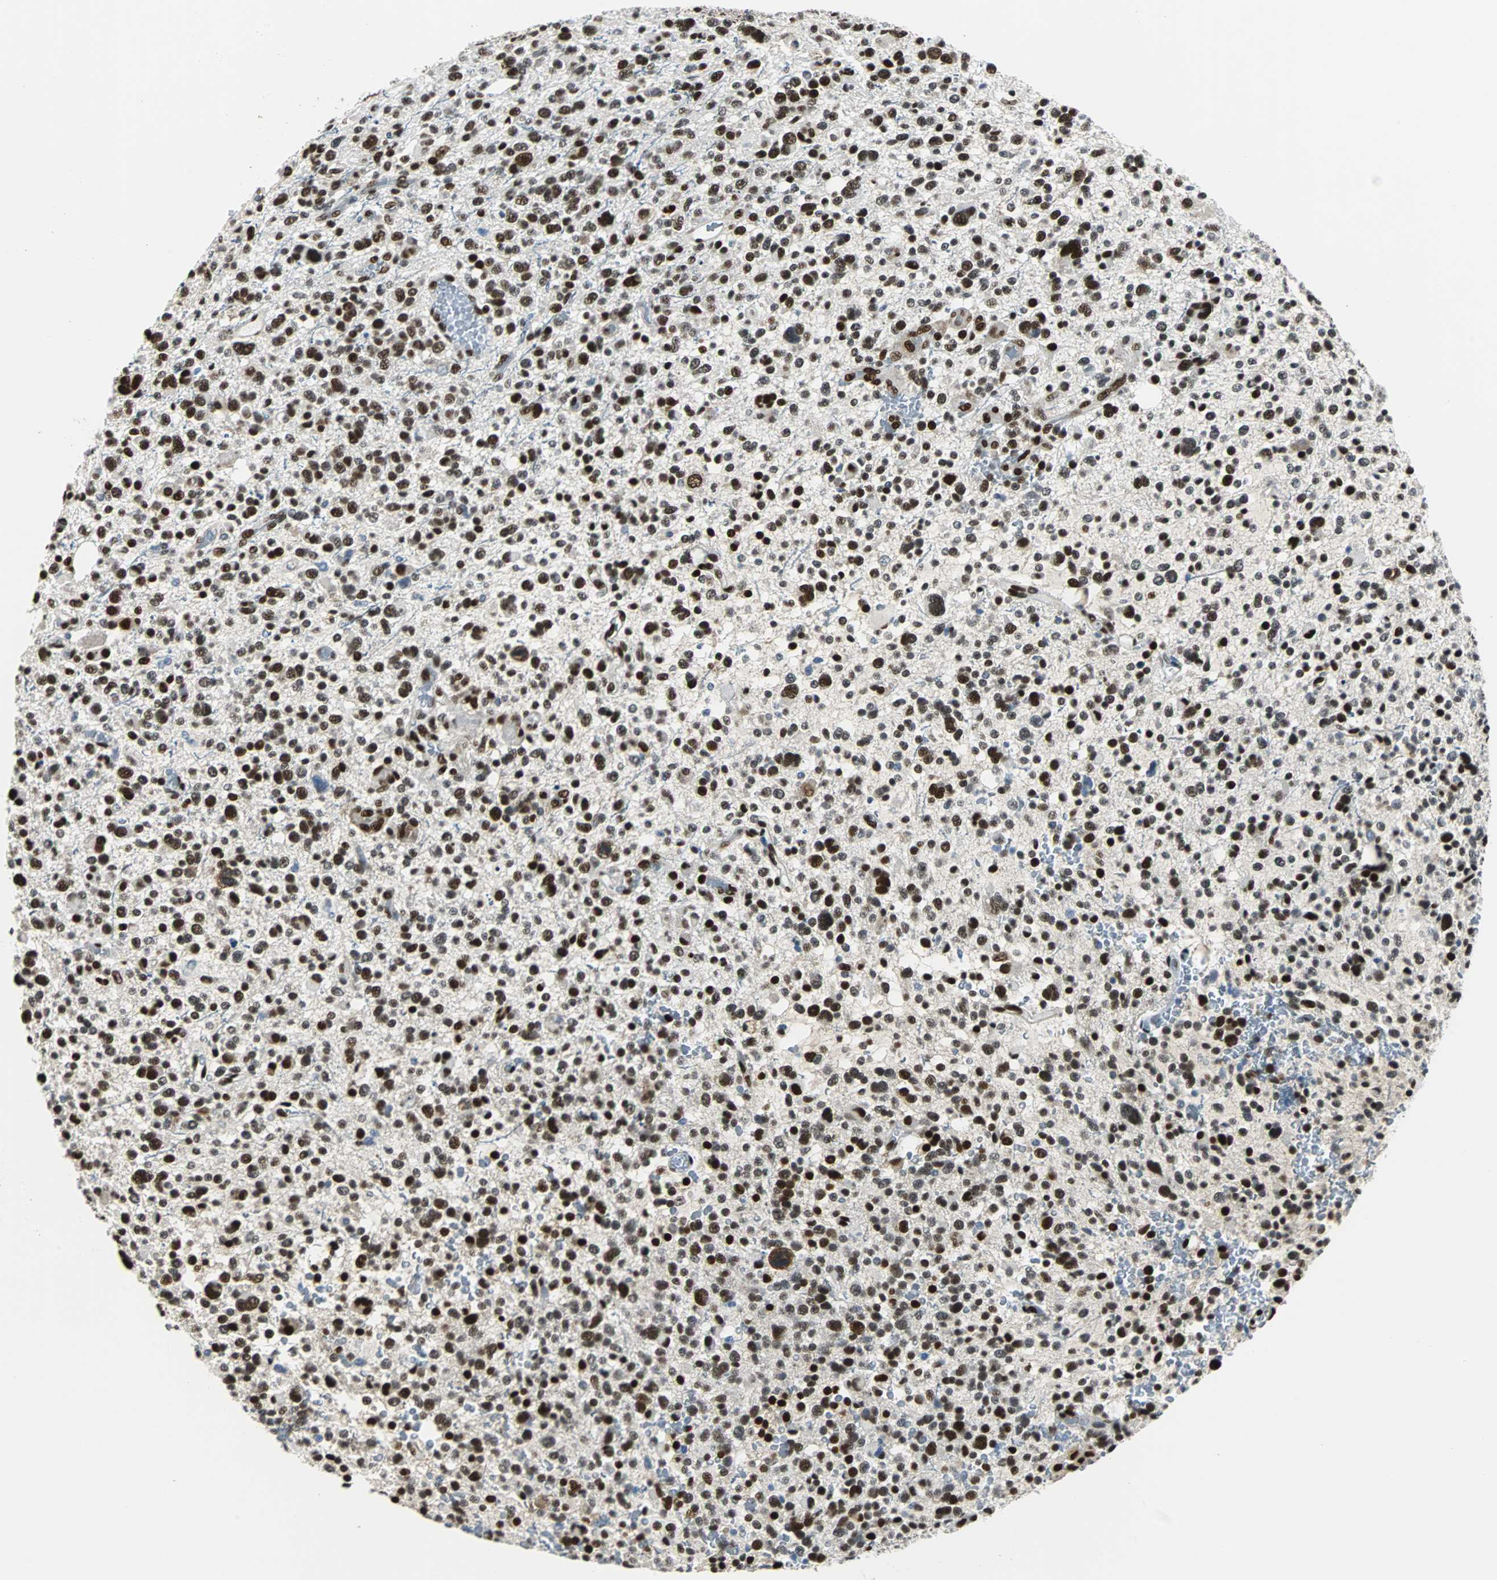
{"staining": {"intensity": "strong", "quantity": ">75%", "location": "nuclear"}, "tissue": "glioma", "cell_type": "Tumor cells", "image_type": "cancer", "snomed": [{"axis": "morphology", "description": "Glioma, malignant, High grade"}, {"axis": "topography", "description": "Brain"}], "caption": "DAB immunohistochemical staining of glioma reveals strong nuclear protein positivity in approximately >75% of tumor cells.", "gene": "XRCC4", "patient": {"sex": "male", "age": 48}}